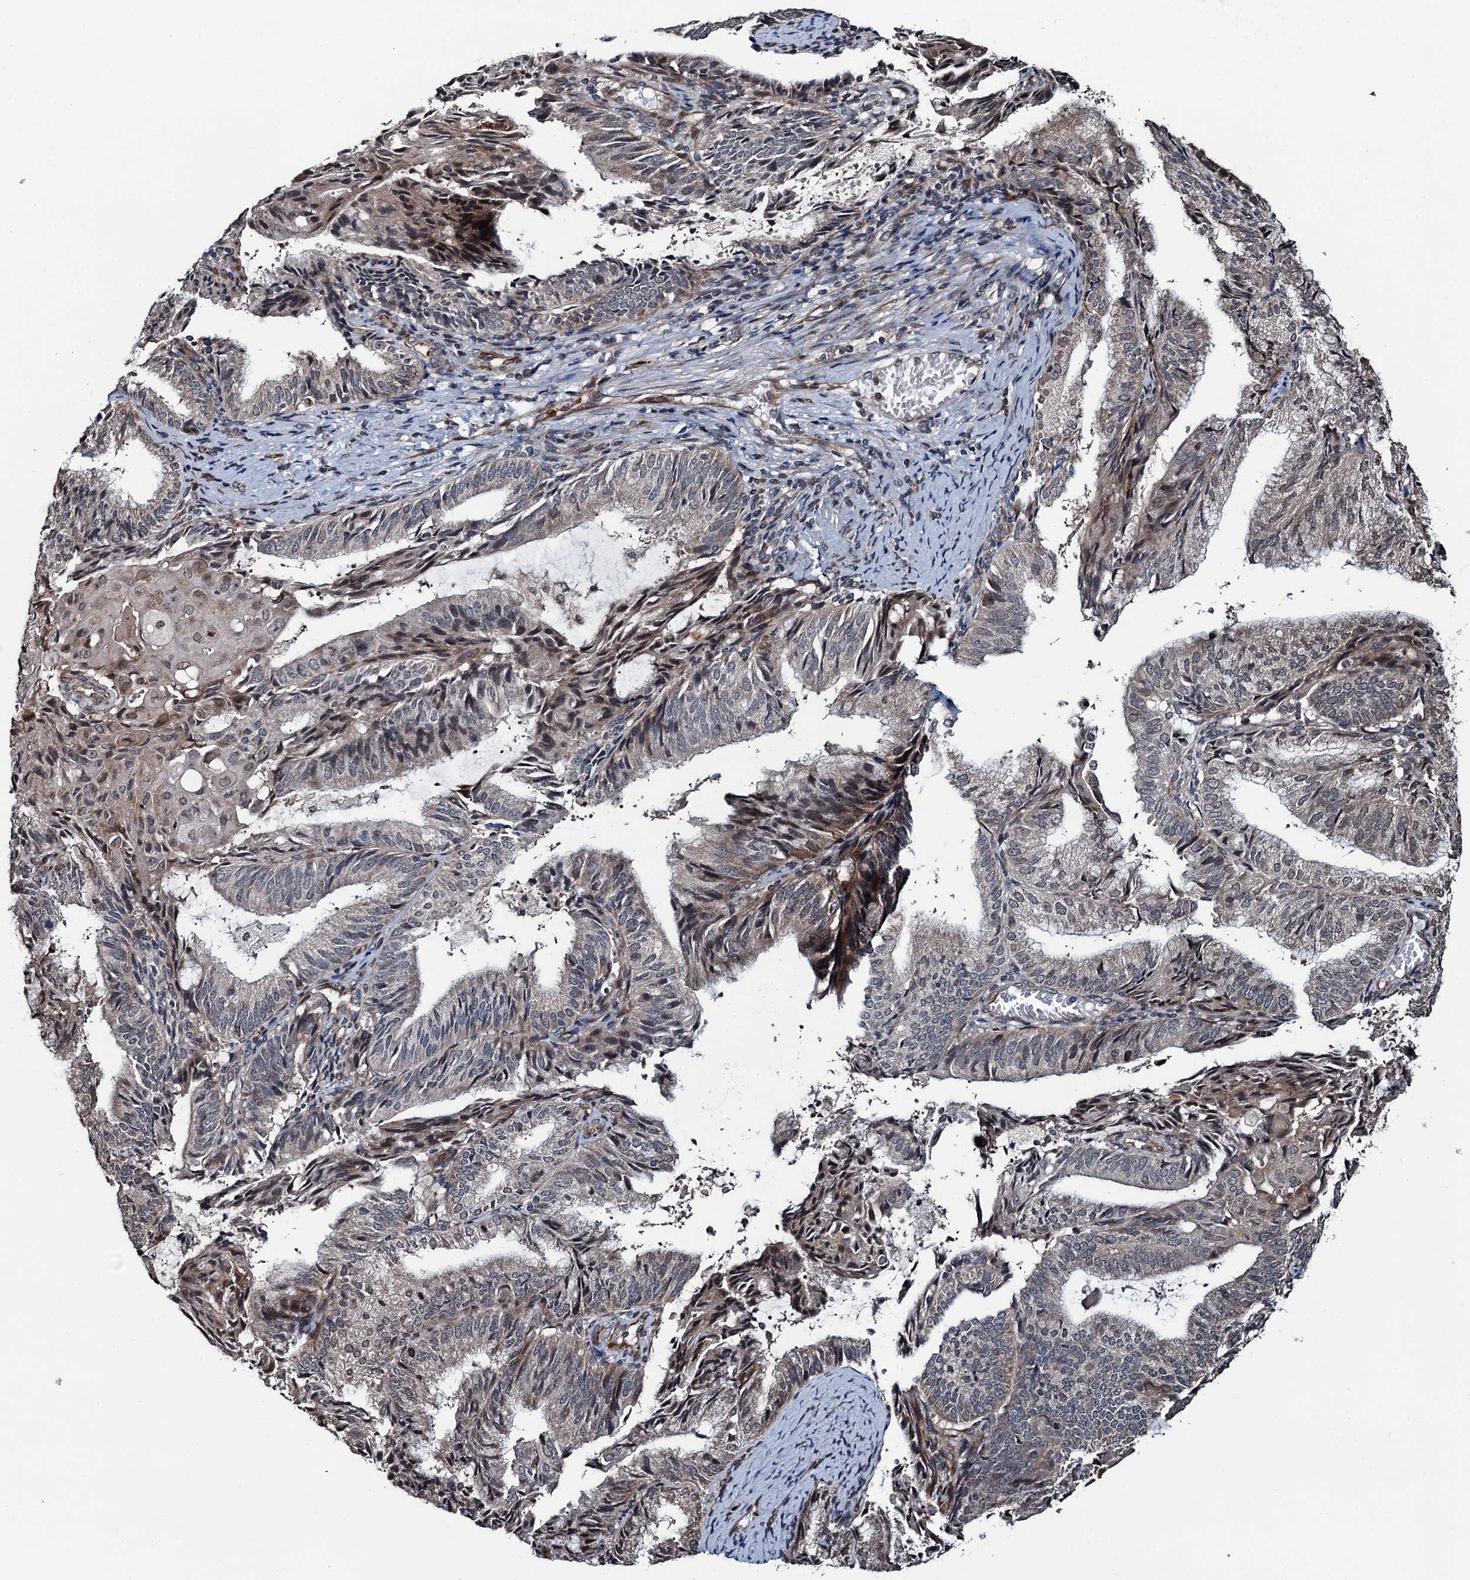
{"staining": {"intensity": "weak", "quantity": "<25%", "location": "cytoplasmic/membranous,nuclear"}, "tissue": "endometrial cancer", "cell_type": "Tumor cells", "image_type": "cancer", "snomed": [{"axis": "morphology", "description": "Adenocarcinoma, NOS"}, {"axis": "topography", "description": "Endometrium"}], "caption": "Tumor cells show no significant protein expression in adenocarcinoma (endometrial). Nuclei are stained in blue.", "gene": "WHAMM", "patient": {"sex": "female", "age": 49}}